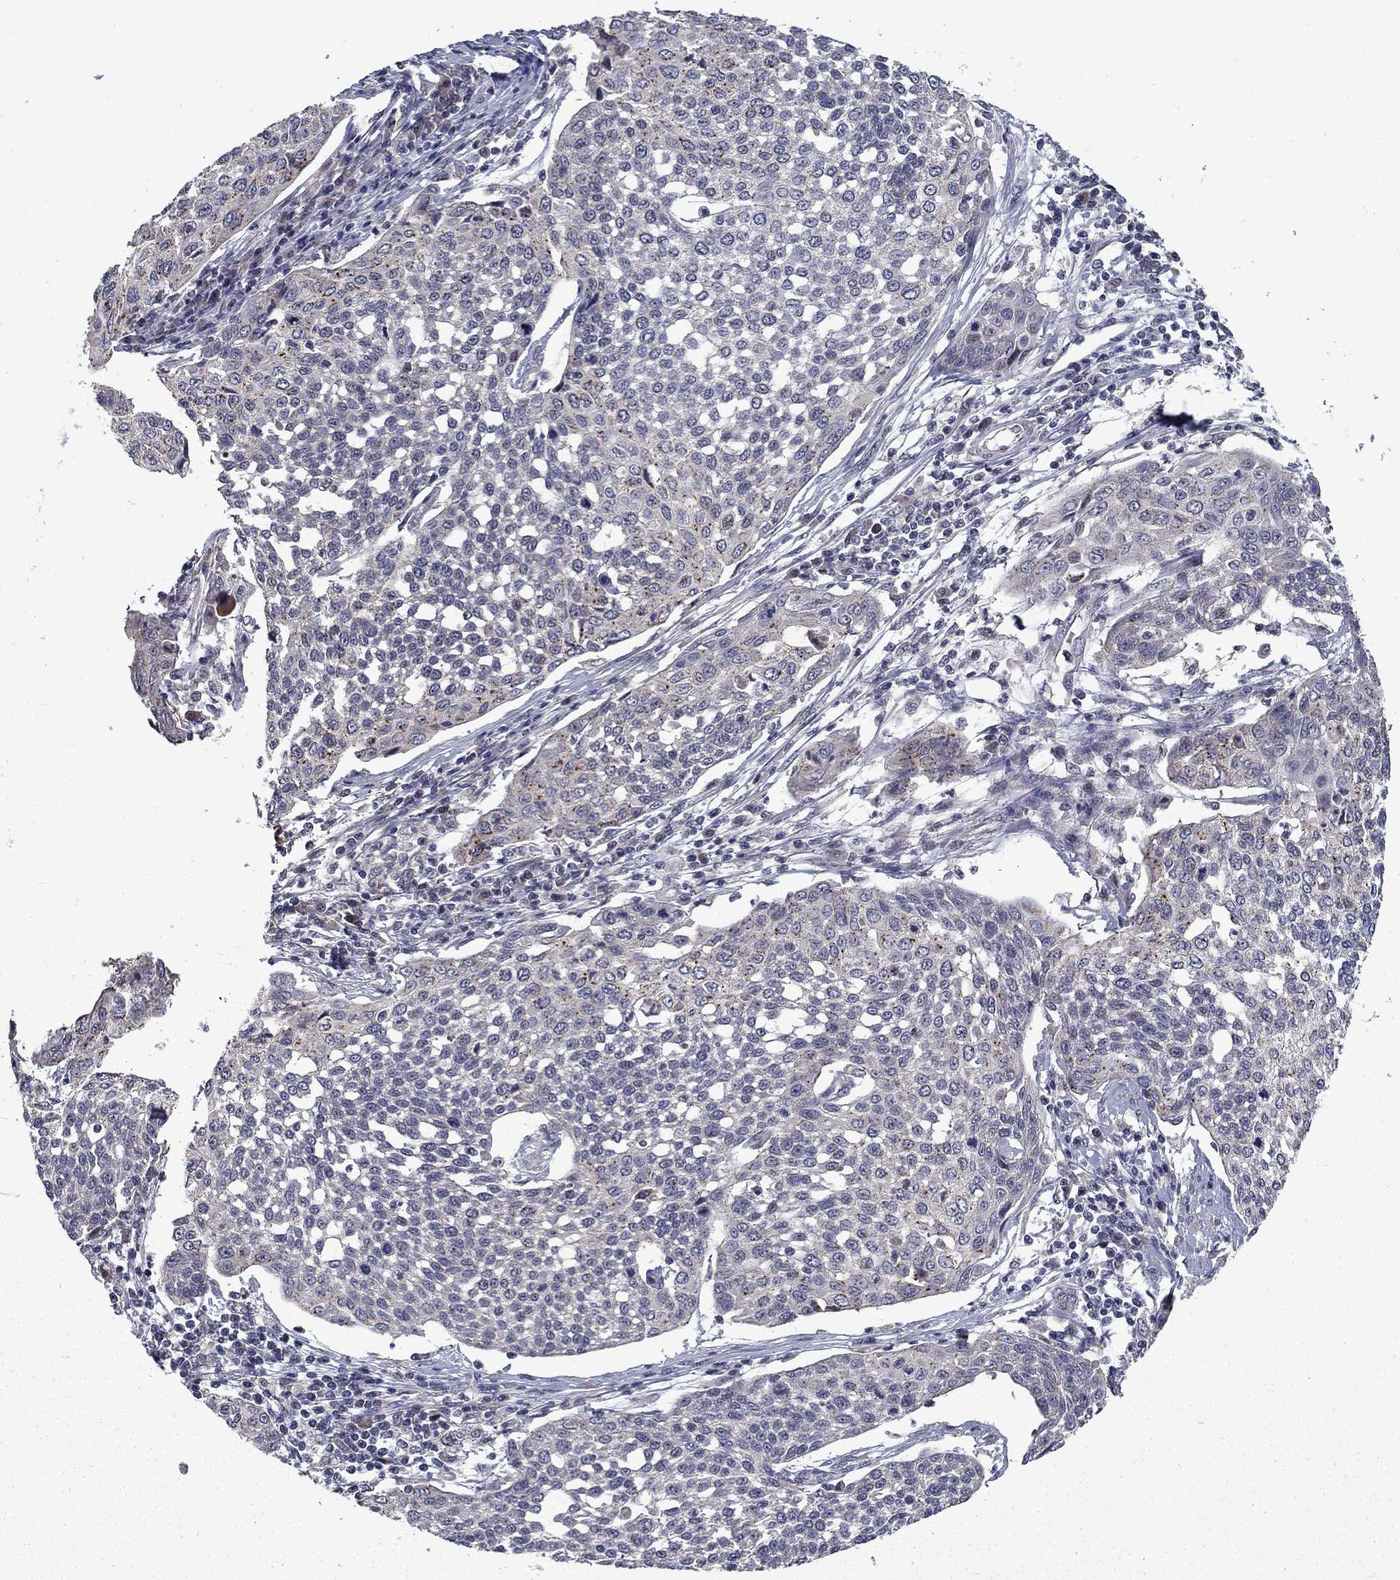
{"staining": {"intensity": "negative", "quantity": "none", "location": "none"}, "tissue": "cervical cancer", "cell_type": "Tumor cells", "image_type": "cancer", "snomed": [{"axis": "morphology", "description": "Squamous cell carcinoma, NOS"}, {"axis": "topography", "description": "Cervix"}], "caption": "Tumor cells are negative for brown protein staining in cervical cancer.", "gene": "FAM3B", "patient": {"sex": "female", "age": 34}}